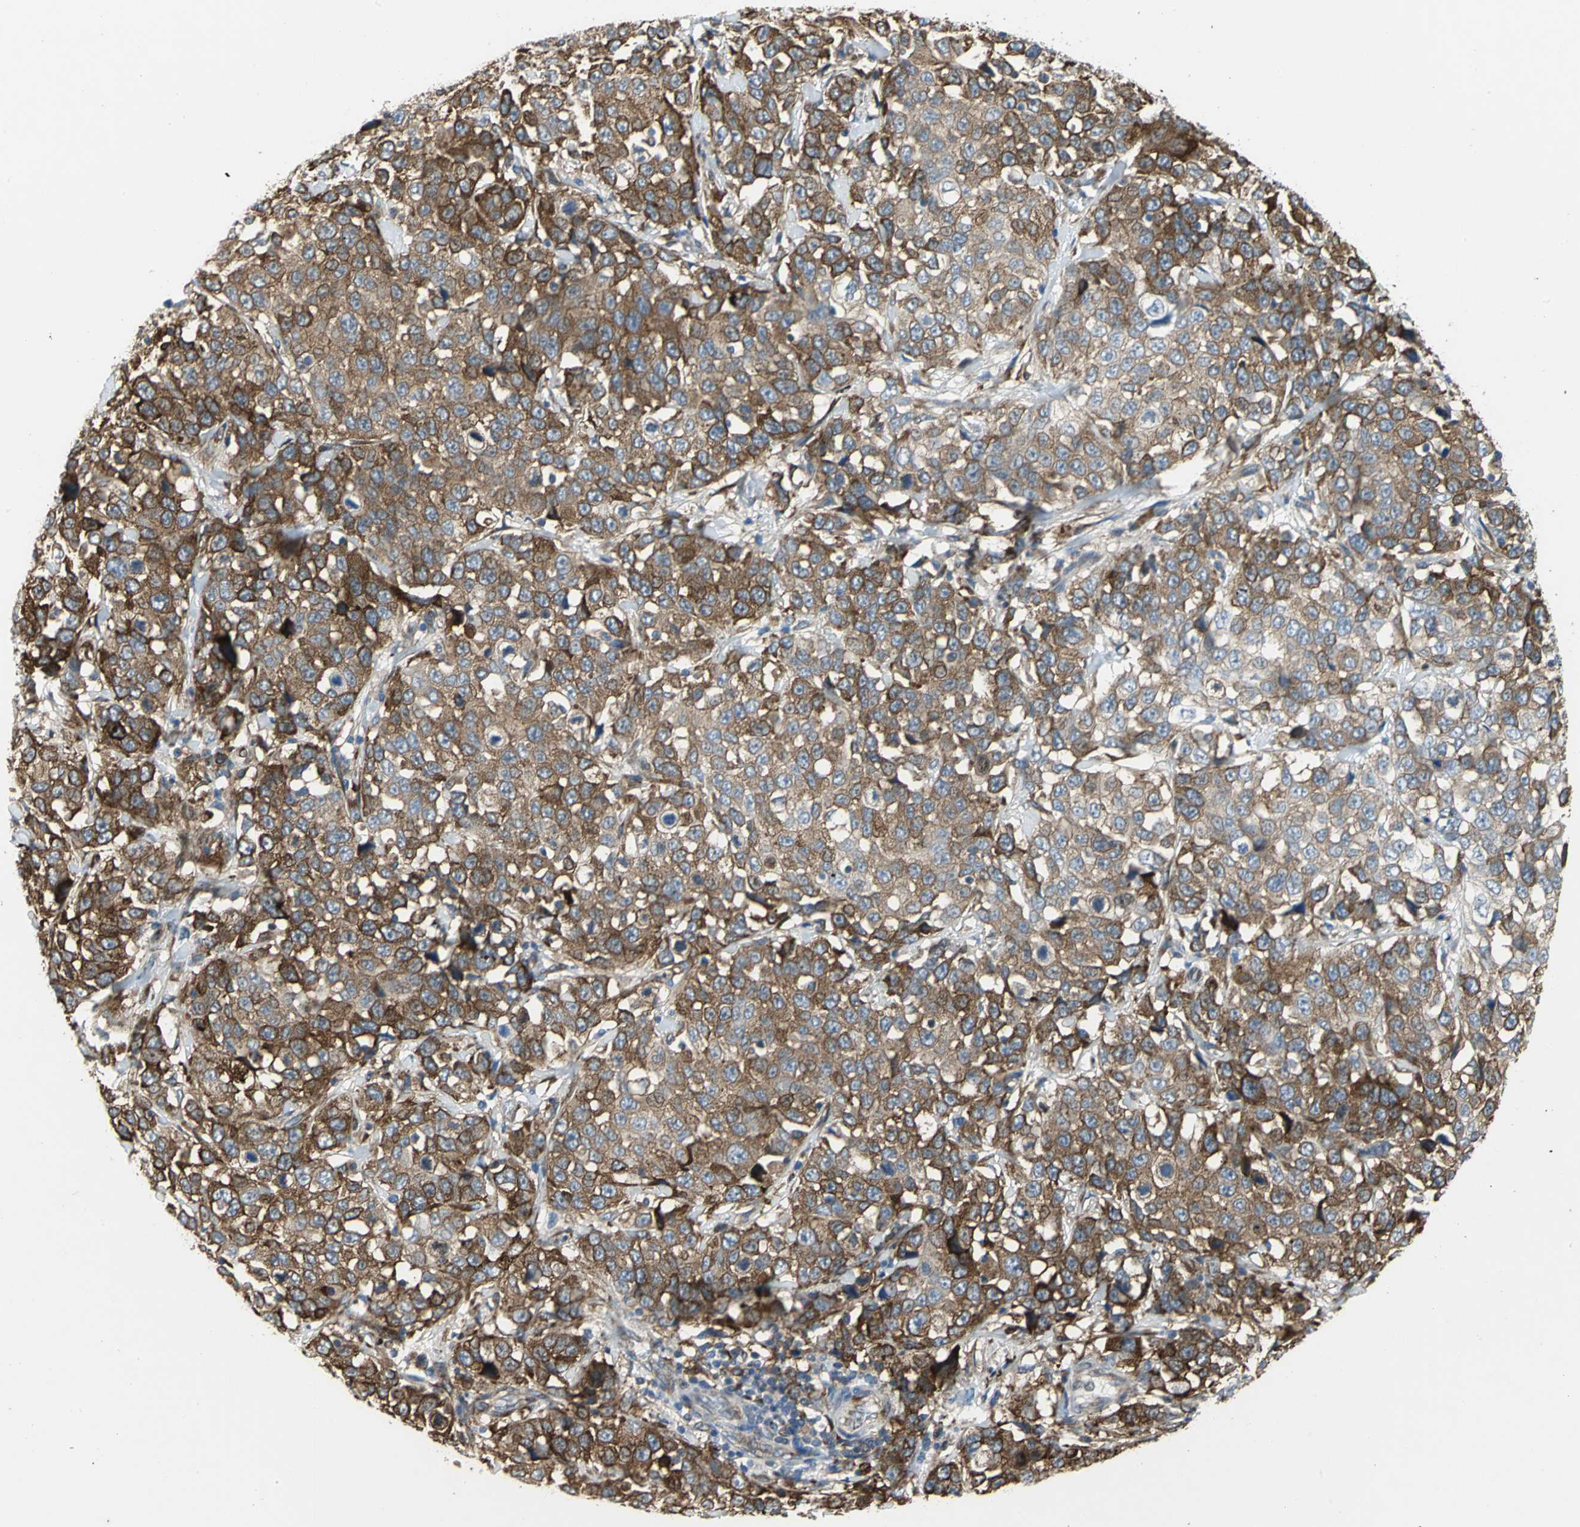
{"staining": {"intensity": "moderate", "quantity": ">75%", "location": "cytoplasmic/membranous"}, "tissue": "stomach cancer", "cell_type": "Tumor cells", "image_type": "cancer", "snomed": [{"axis": "morphology", "description": "Normal tissue, NOS"}, {"axis": "morphology", "description": "Adenocarcinoma, NOS"}, {"axis": "topography", "description": "Stomach"}], "caption": "Stomach cancer (adenocarcinoma) was stained to show a protein in brown. There is medium levels of moderate cytoplasmic/membranous positivity in about >75% of tumor cells. (IHC, brightfield microscopy, high magnification).", "gene": "YBX1", "patient": {"sex": "male", "age": 48}}